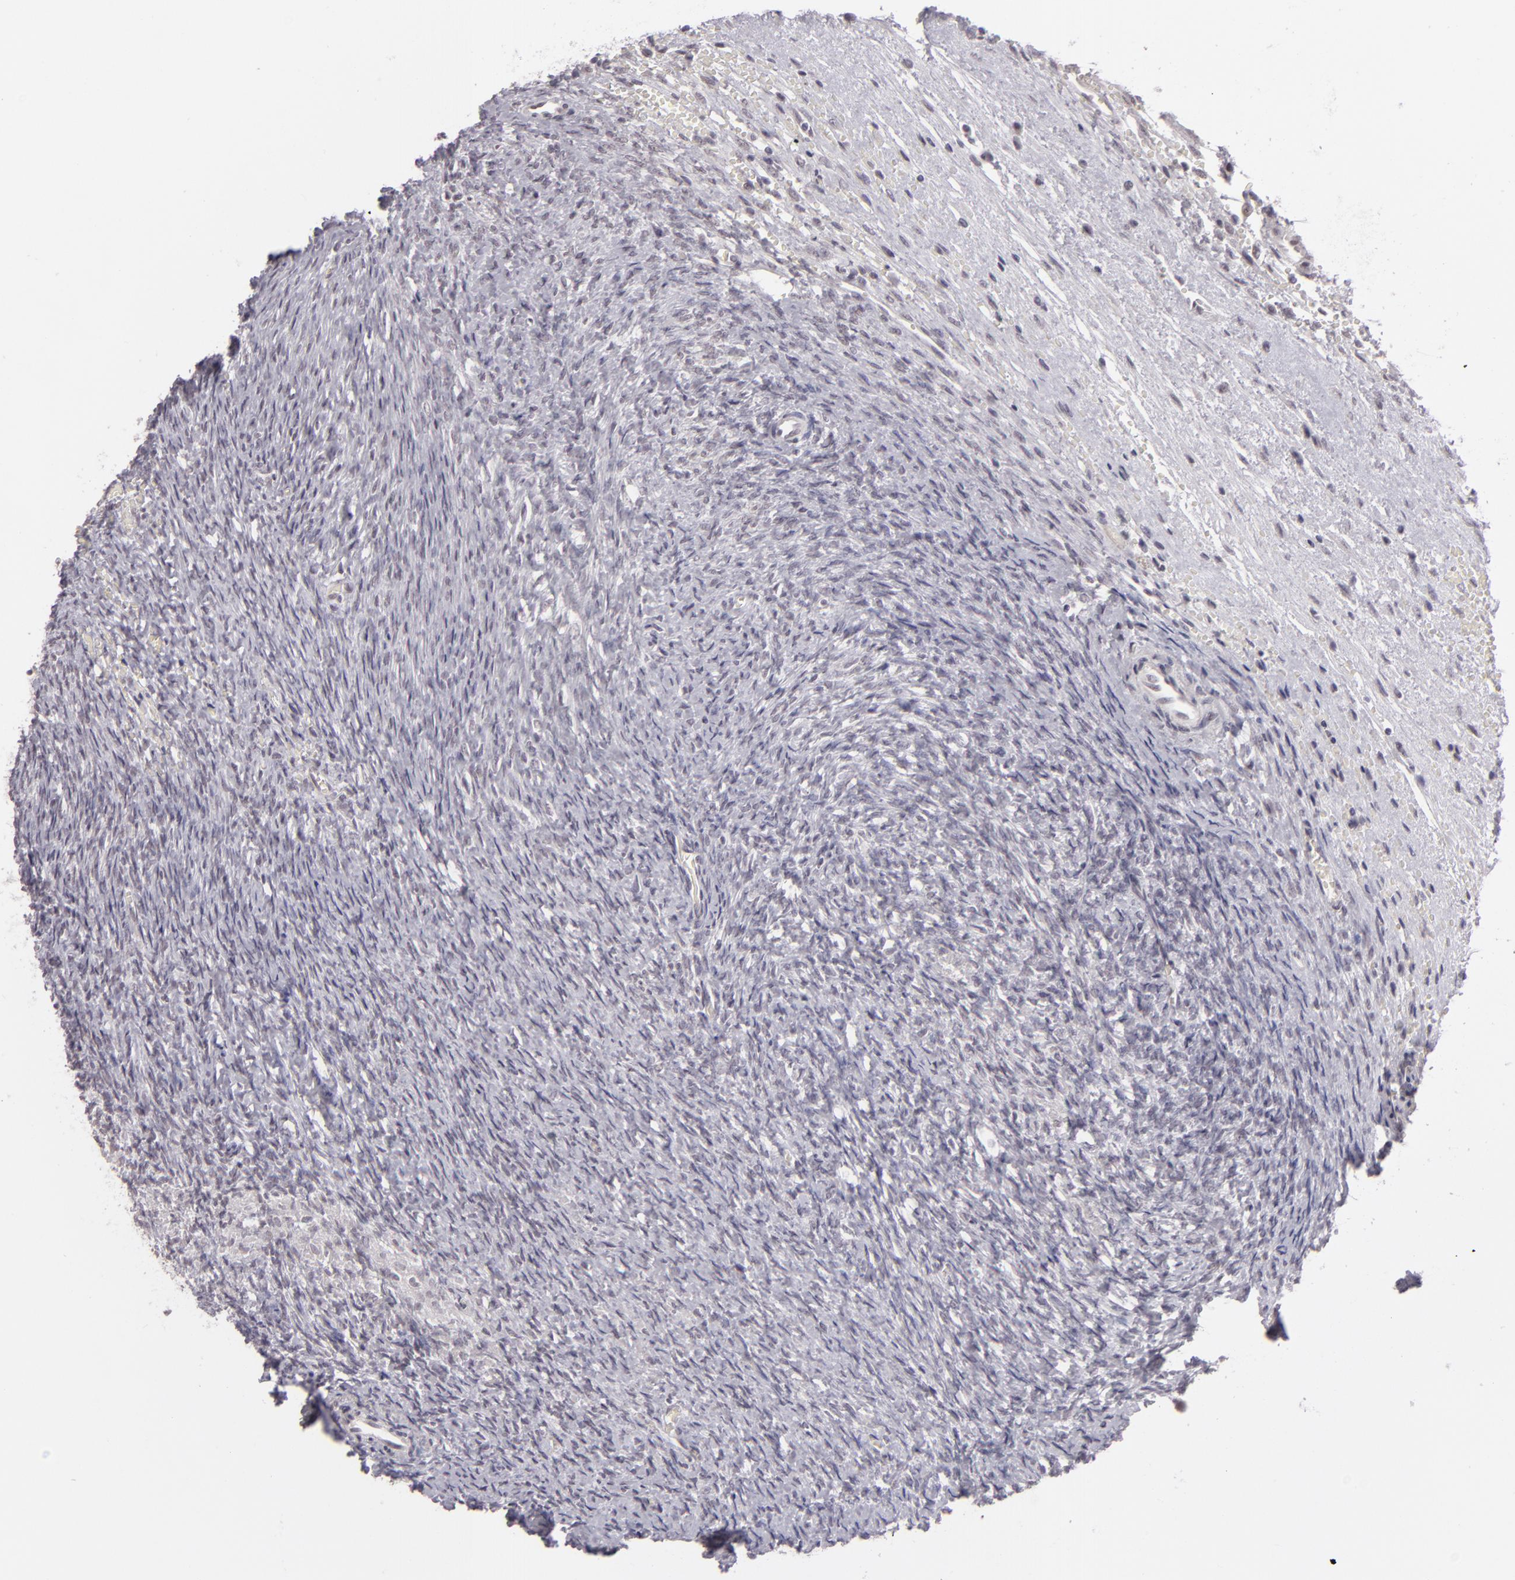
{"staining": {"intensity": "negative", "quantity": "none", "location": "none"}, "tissue": "ovary", "cell_type": "Follicle cells", "image_type": "normal", "snomed": [{"axis": "morphology", "description": "Normal tissue, NOS"}, {"axis": "topography", "description": "Ovary"}], "caption": "IHC histopathology image of benign ovary: ovary stained with DAB (3,3'-diaminobenzidine) demonstrates no significant protein expression in follicle cells.", "gene": "ZNF205", "patient": {"sex": "female", "age": 56}}